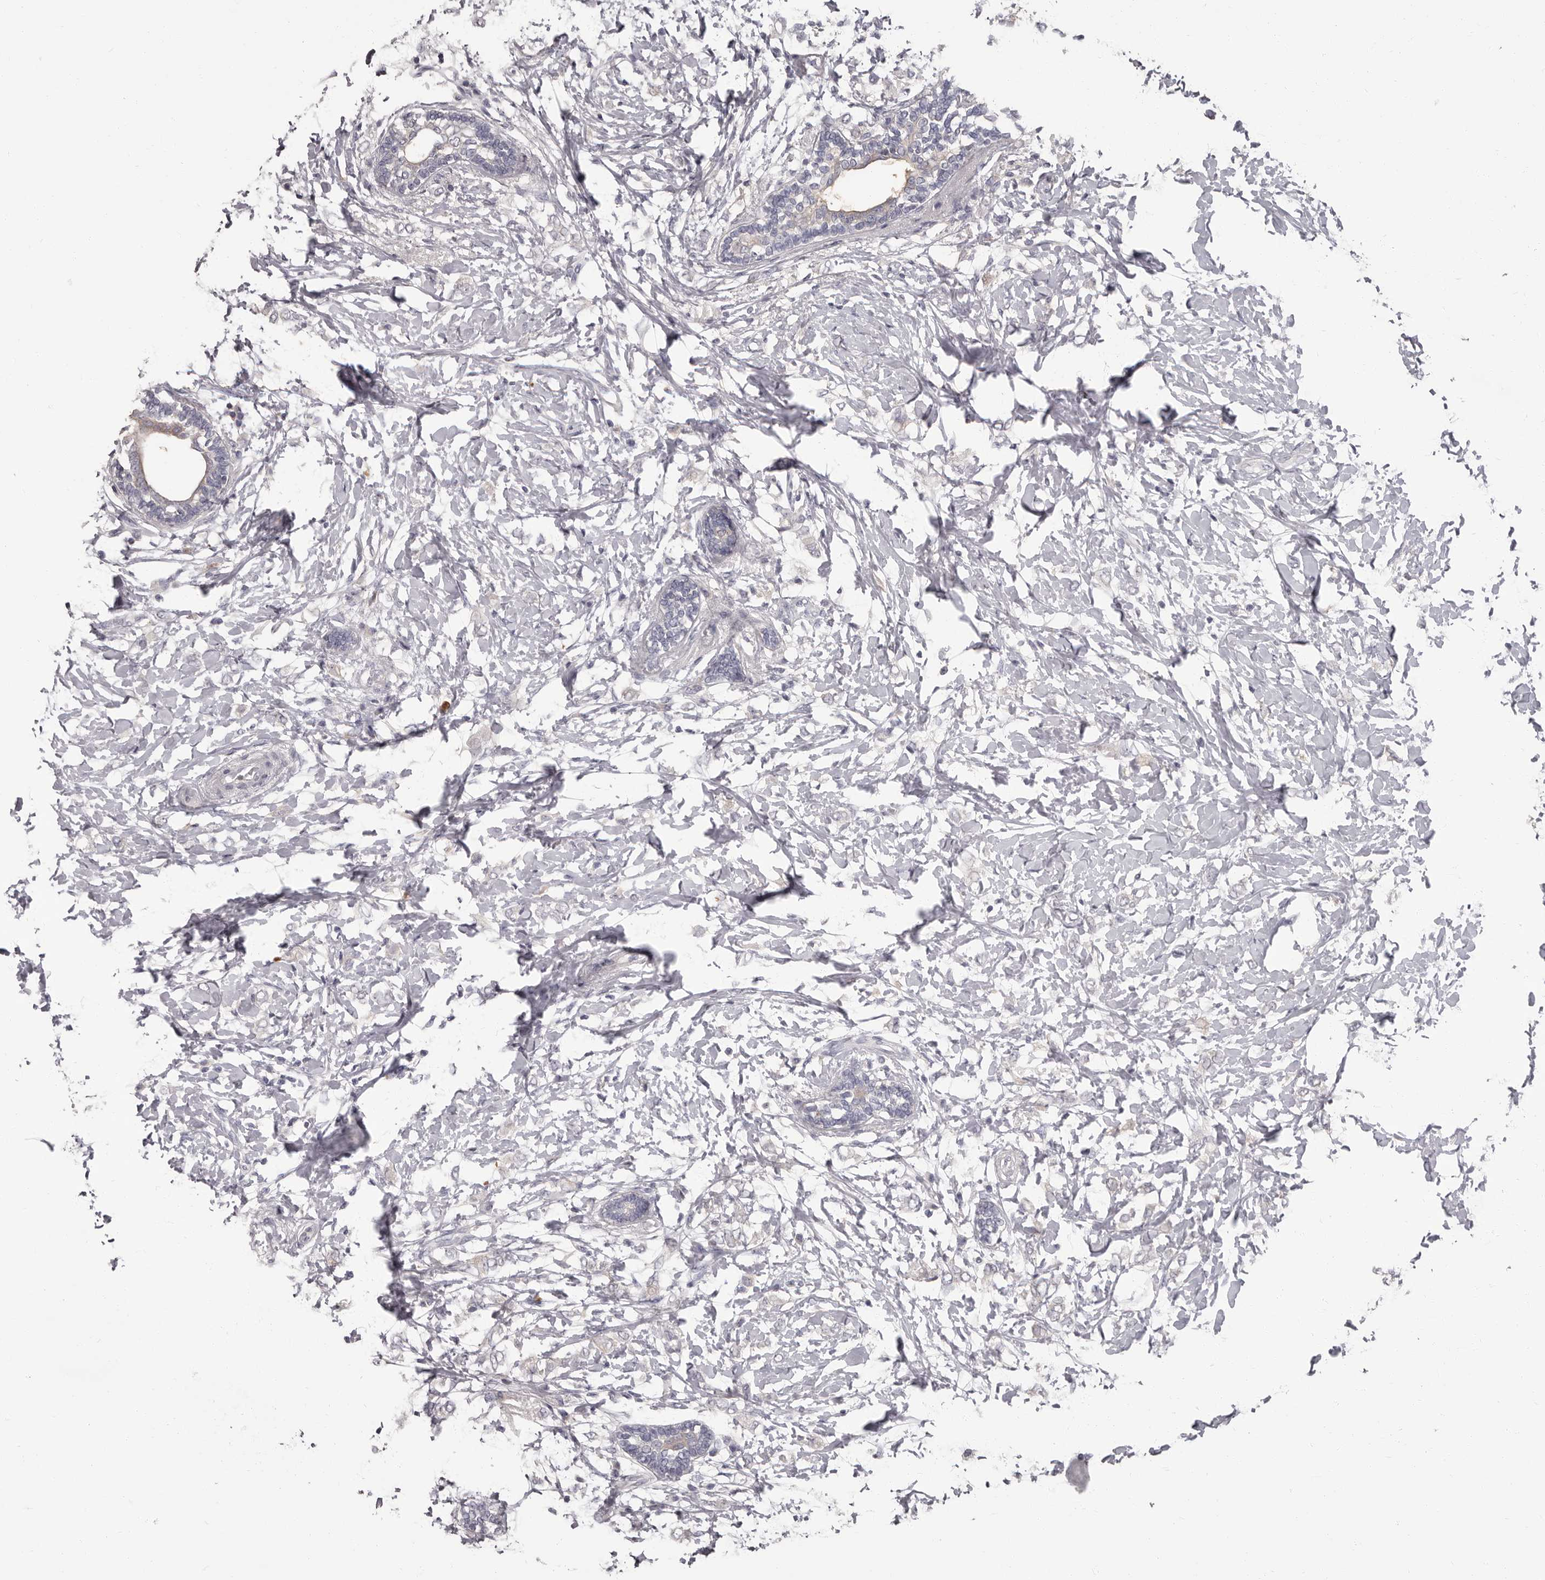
{"staining": {"intensity": "negative", "quantity": "none", "location": "none"}, "tissue": "breast cancer", "cell_type": "Tumor cells", "image_type": "cancer", "snomed": [{"axis": "morphology", "description": "Normal tissue, NOS"}, {"axis": "morphology", "description": "Lobular carcinoma"}, {"axis": "topography", "description": "Breast"}], "caption": "Immunohistochemistry (IHC) photomicrograph of human lobular carcinoma (breast) stained for a protein (brown), which displays no positivity in tumor cells.", "gene": "APEH", "patient": {"sex": "female", "age": 47}}